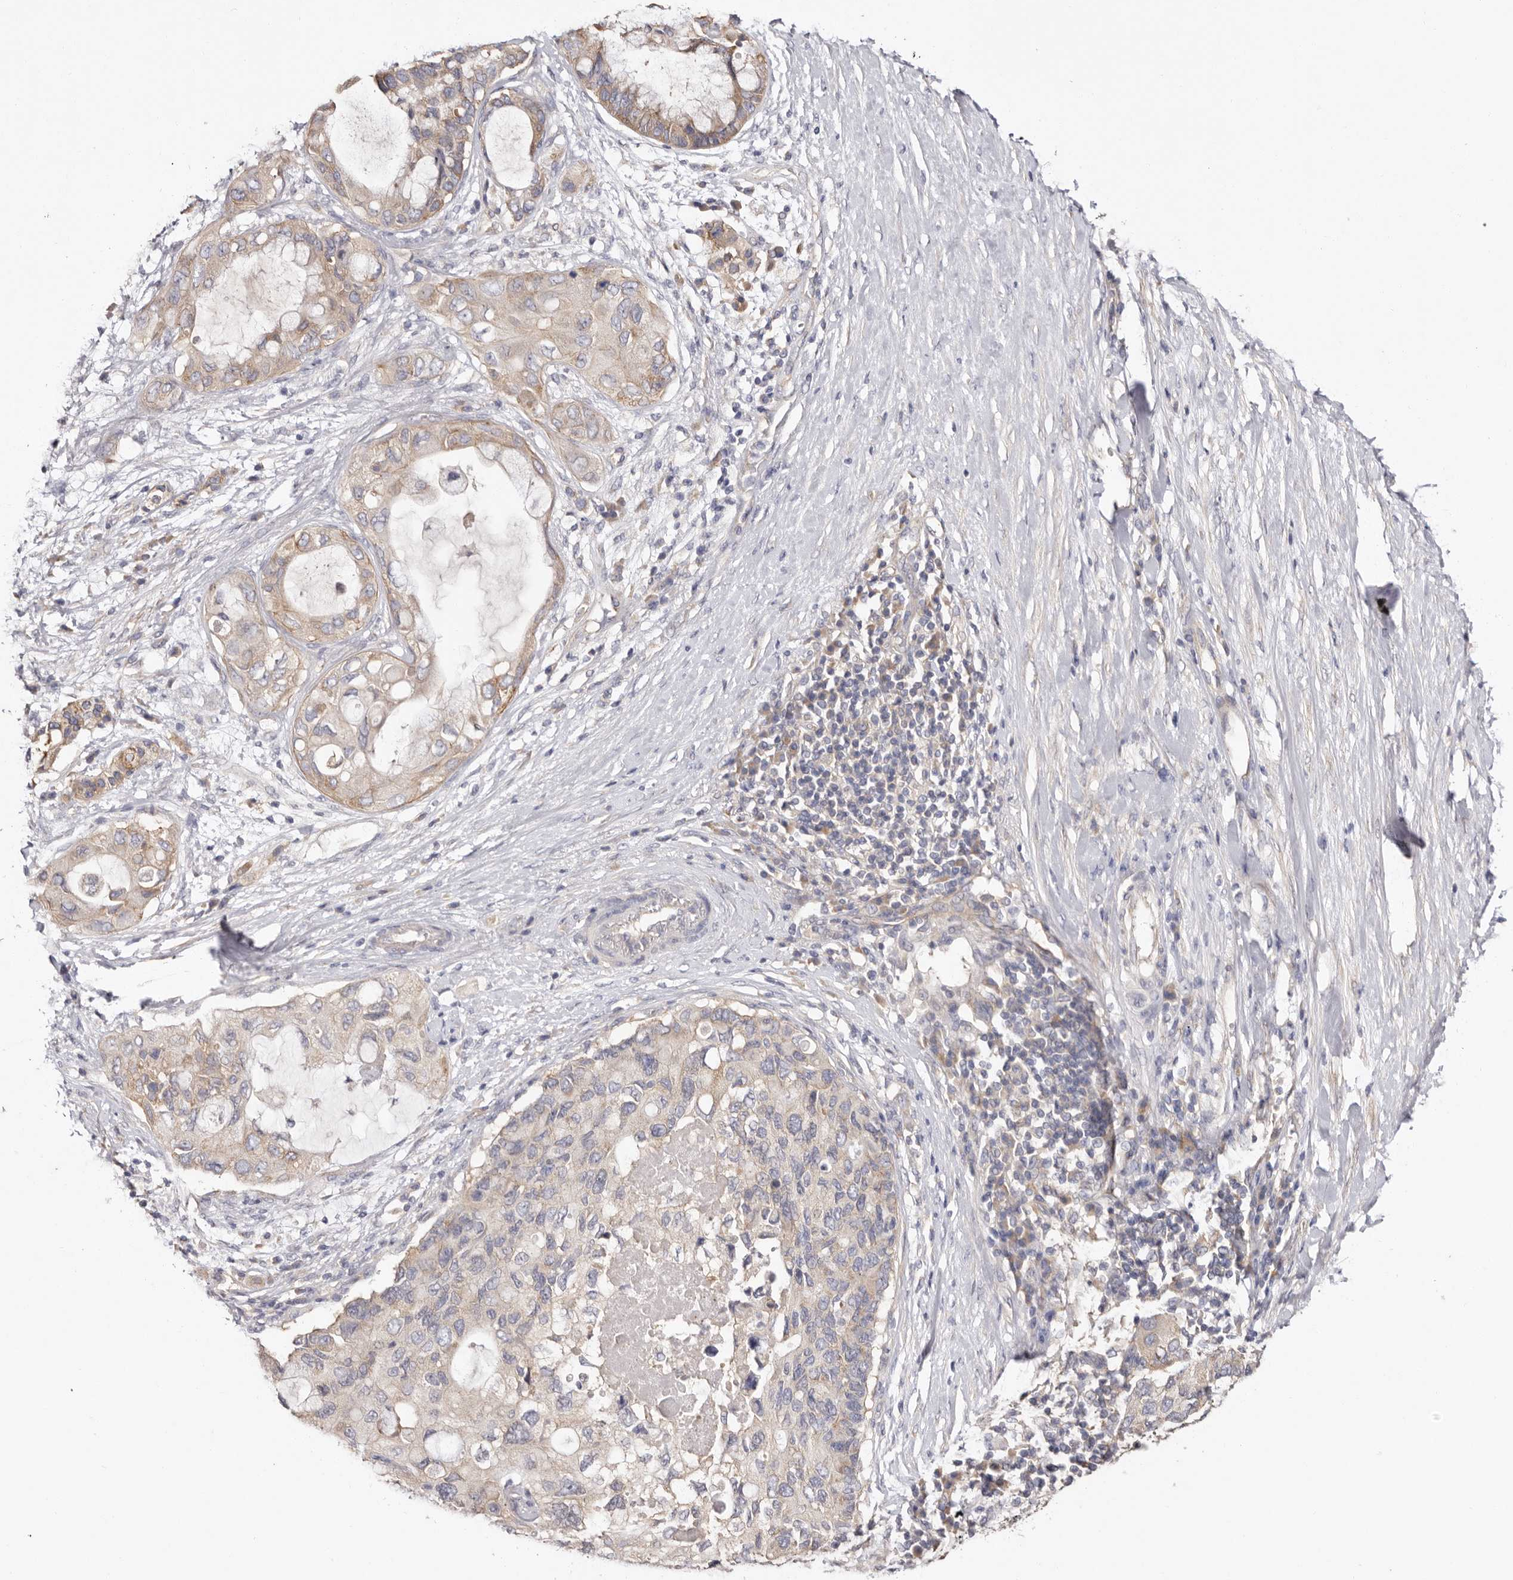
{"staining": {"intensity": "moderate", "quantity": "25%-75%", "location": "cytoplasmic/membranous"}, "tissue": "pancreatic cancer", "cell_type": "Tumor cells", "image_type": "cancer", "snomed": [{"axis": "morphology", "description": "Adenocarcinoma, NOS"}, {"axis": "topography", "description": "Pancreas"}], "caption": "A high-resolution micrograph shows immunohistochemistry (IHC) staining of pancreatic adenocarcinoma, which shows moderate cytoplasmic/membranous staining in about 25%-75% of tumor cells. (DAB (3,3'-diaminobenzidine) IHC, brown staining for protein, blue staining for nuclei).", "gene": "FAM167B", "patient": {"sex": "female", "age": 56}}